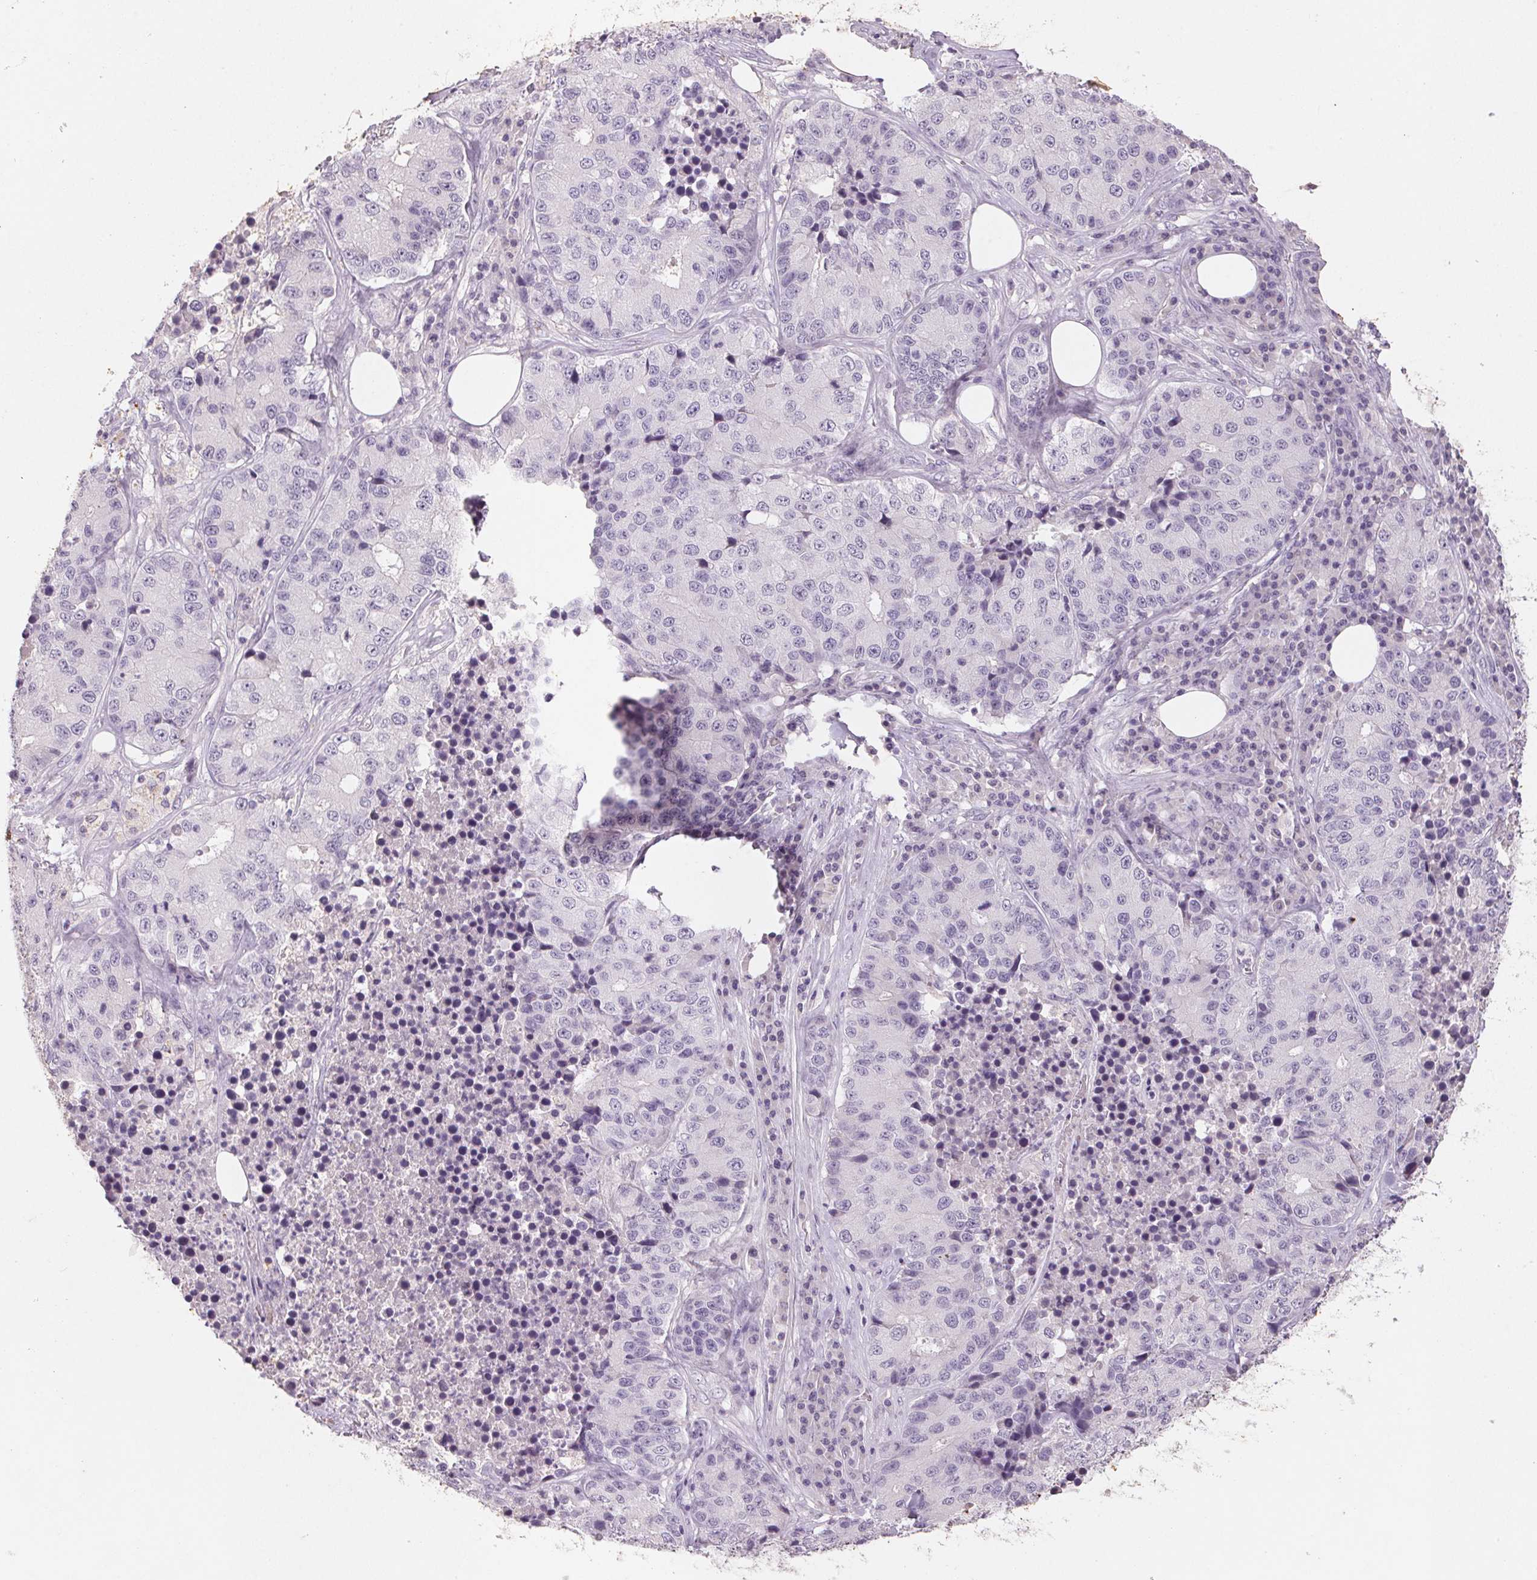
{"staining": {"intensity": "negative", "quantity": "none", "location": "none"}, "tissue": "stomach cancer", "cell_type": "Tumor cells", "image_type": "cancer", "snomed": [{"axis": "morphology", "description": "Adenocarcinoma, NOS"}, {"axis": "topography", "description": "Stomach"}], "caption": "Immunohistochemical staining of stomach cancer exhibits no significant positivity in tumor cells. (DAB (3,3'-diaminobenzidine) immunohistochemistry visualized using brightfield microscopy, high magnification).", "gene": "CXCL5", "patient": {"sex": "male", "age": 71}}